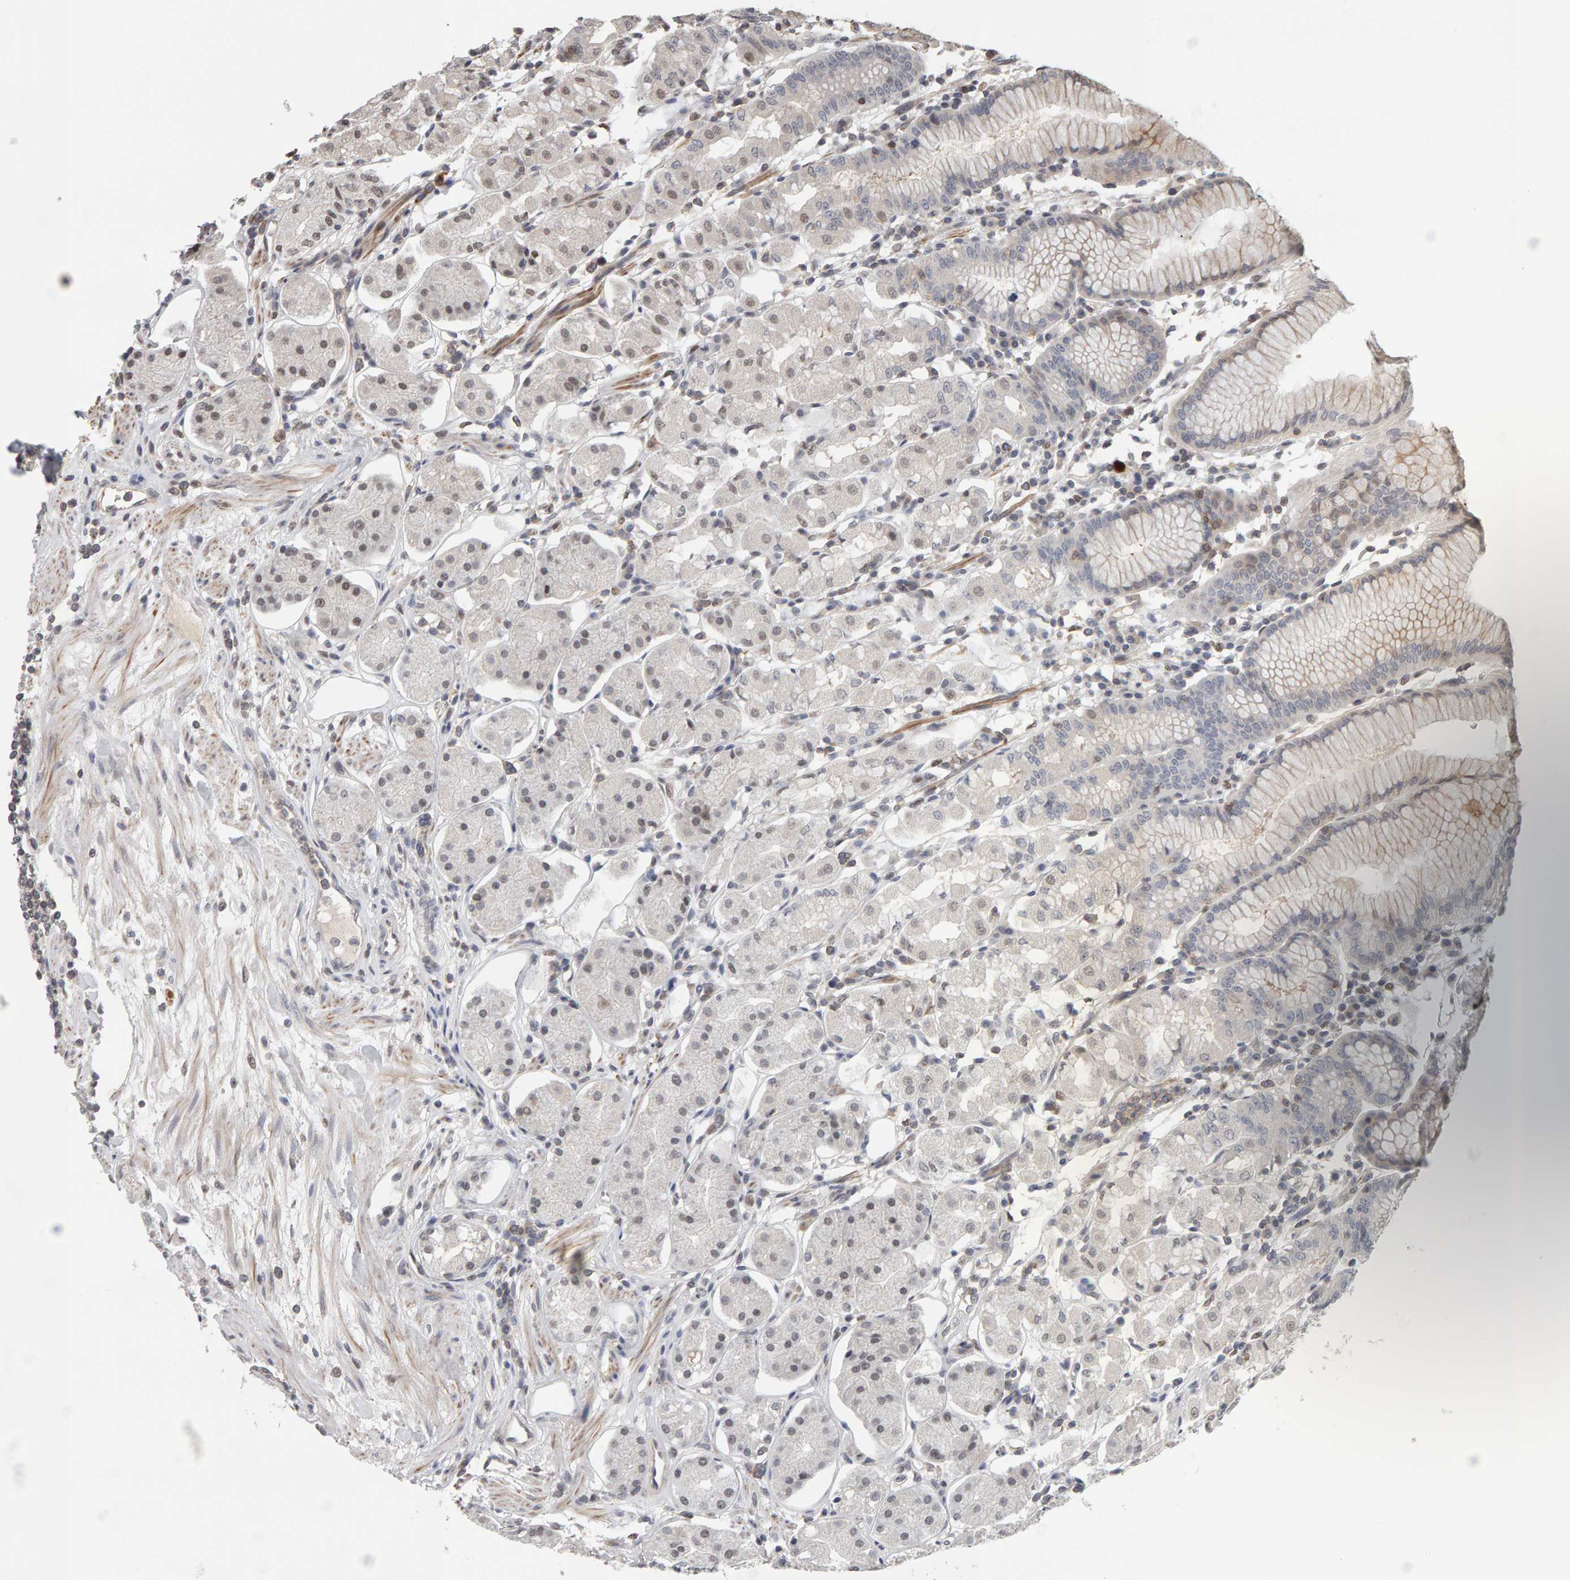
{"staining": {"intensity": "negative", "quantity": "none", "location": "none"}, "tissue": "stomach", "cell_type": "Glandular cells", "image_type": "normal", "snomed": [{"axis": "morphology", "description": "Normal tissue, NOS"}, {"axis": "topography", "description": "Stomach"}, {"axis": "topography", "description": "Stomach, lower"}], "caption": "DAB immunohistochemical staining of normal stomach demonstrates no significant positivity in glandular cells. (DAB (3,3'-diaminobenzidine) immunohistochemistry with hematoxylin counter stain).", "gene": "TEFM", "patient": {"sex": "female", "age": 56}}